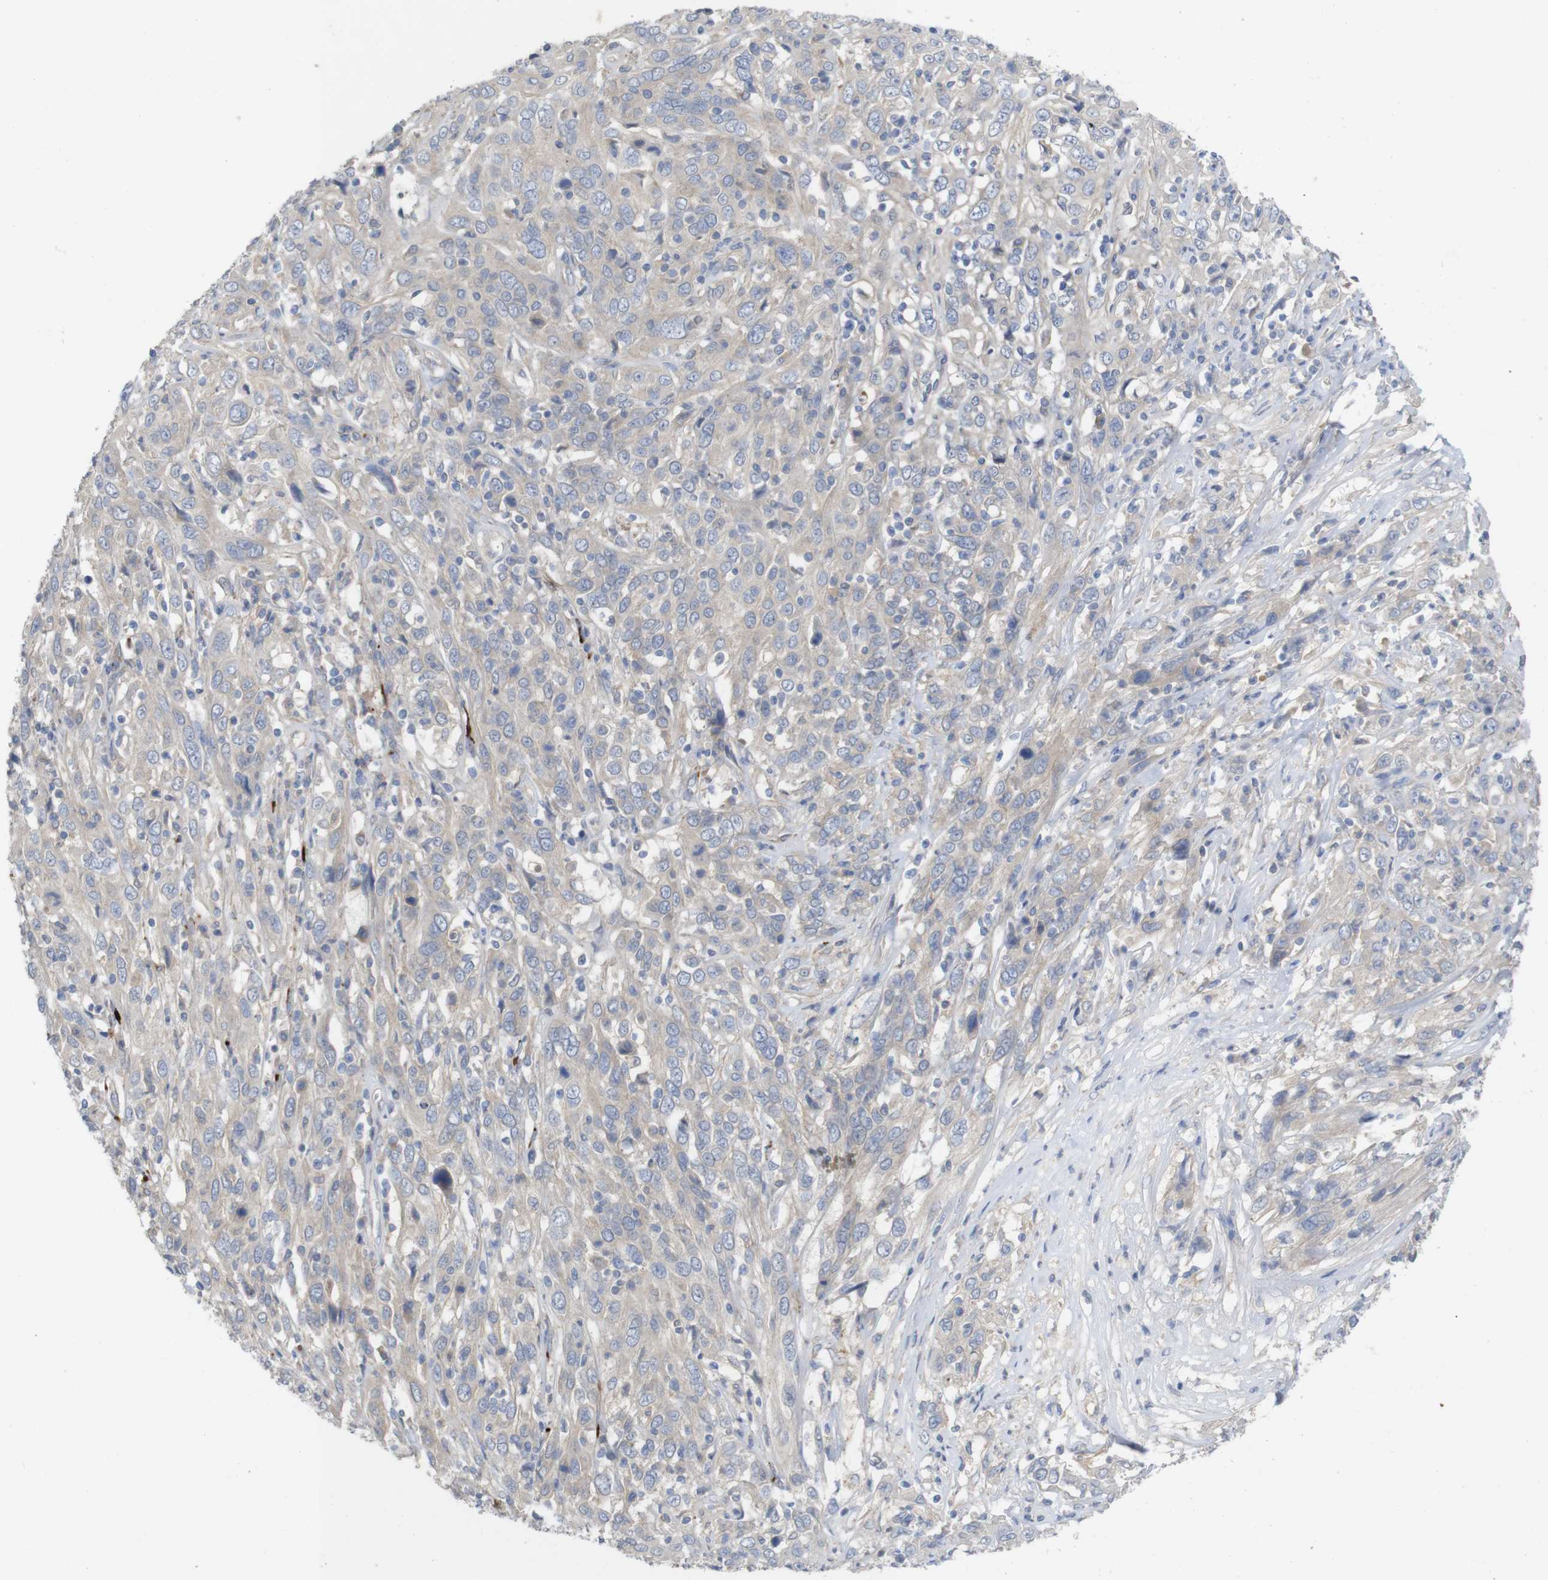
{"staining": {"intensity": "weak", "quantity": "<25%", "location": "cytoplasmic/membranous"}, "tissue": "cervical cancer", "cell_type": "Tumor cells", "image_type": "cancer", "snomed": [{"axis": "morphology", "description": "Squamous cell carcinoma, NOS"}, {"axis": "topography", "description": "Cervix"}], "caption": "Immunohistochemical staining of cervical cancer (squamous cell carcinoma) exhibits no significant expression in tumor cells.", "gene": "KIDINS220", "patient": {"sex": "female", "age": 46}}